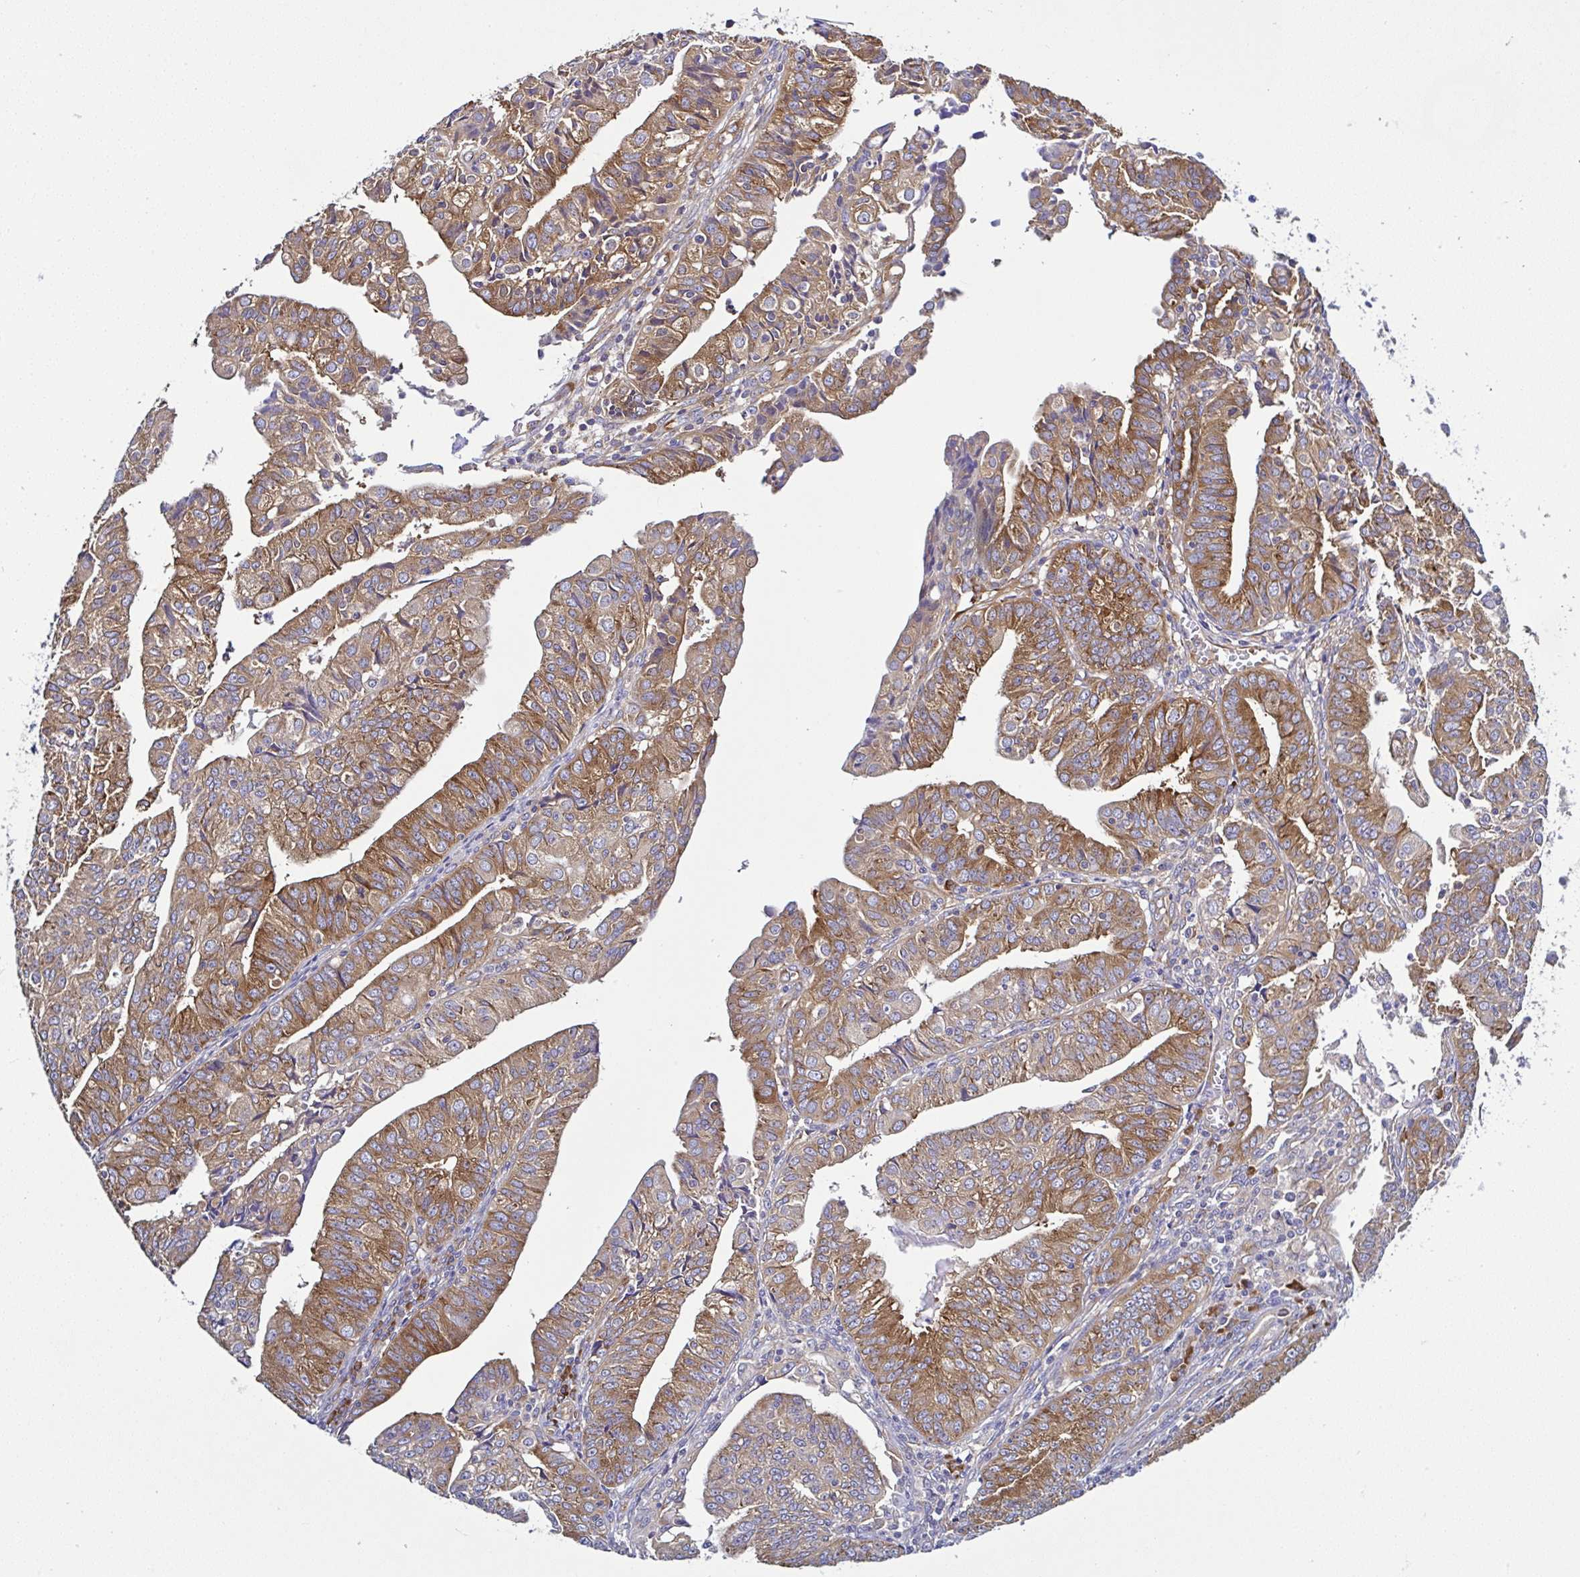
{"staining": {"intensity": "moderate", "quantity": ">75%", "location": "cytoplasmic/membranous"}, "tissue": "endometrial cancer", "cell_type": "Tumor cells", "image_type": "cancer", "snomed": [{"axis": "morphology", "description": "Adenocarcinoma, NOS"}, {"axis": "topography", "description": "Endometrium"}], "caption": "Human endometrial cancer stained for a protein (brown) displays moderate cytoplasmic/membranous positive expression in about >75% of tumor cells.", "gene": "LARS1", "patient": {"sex": "female", "age": 56}}